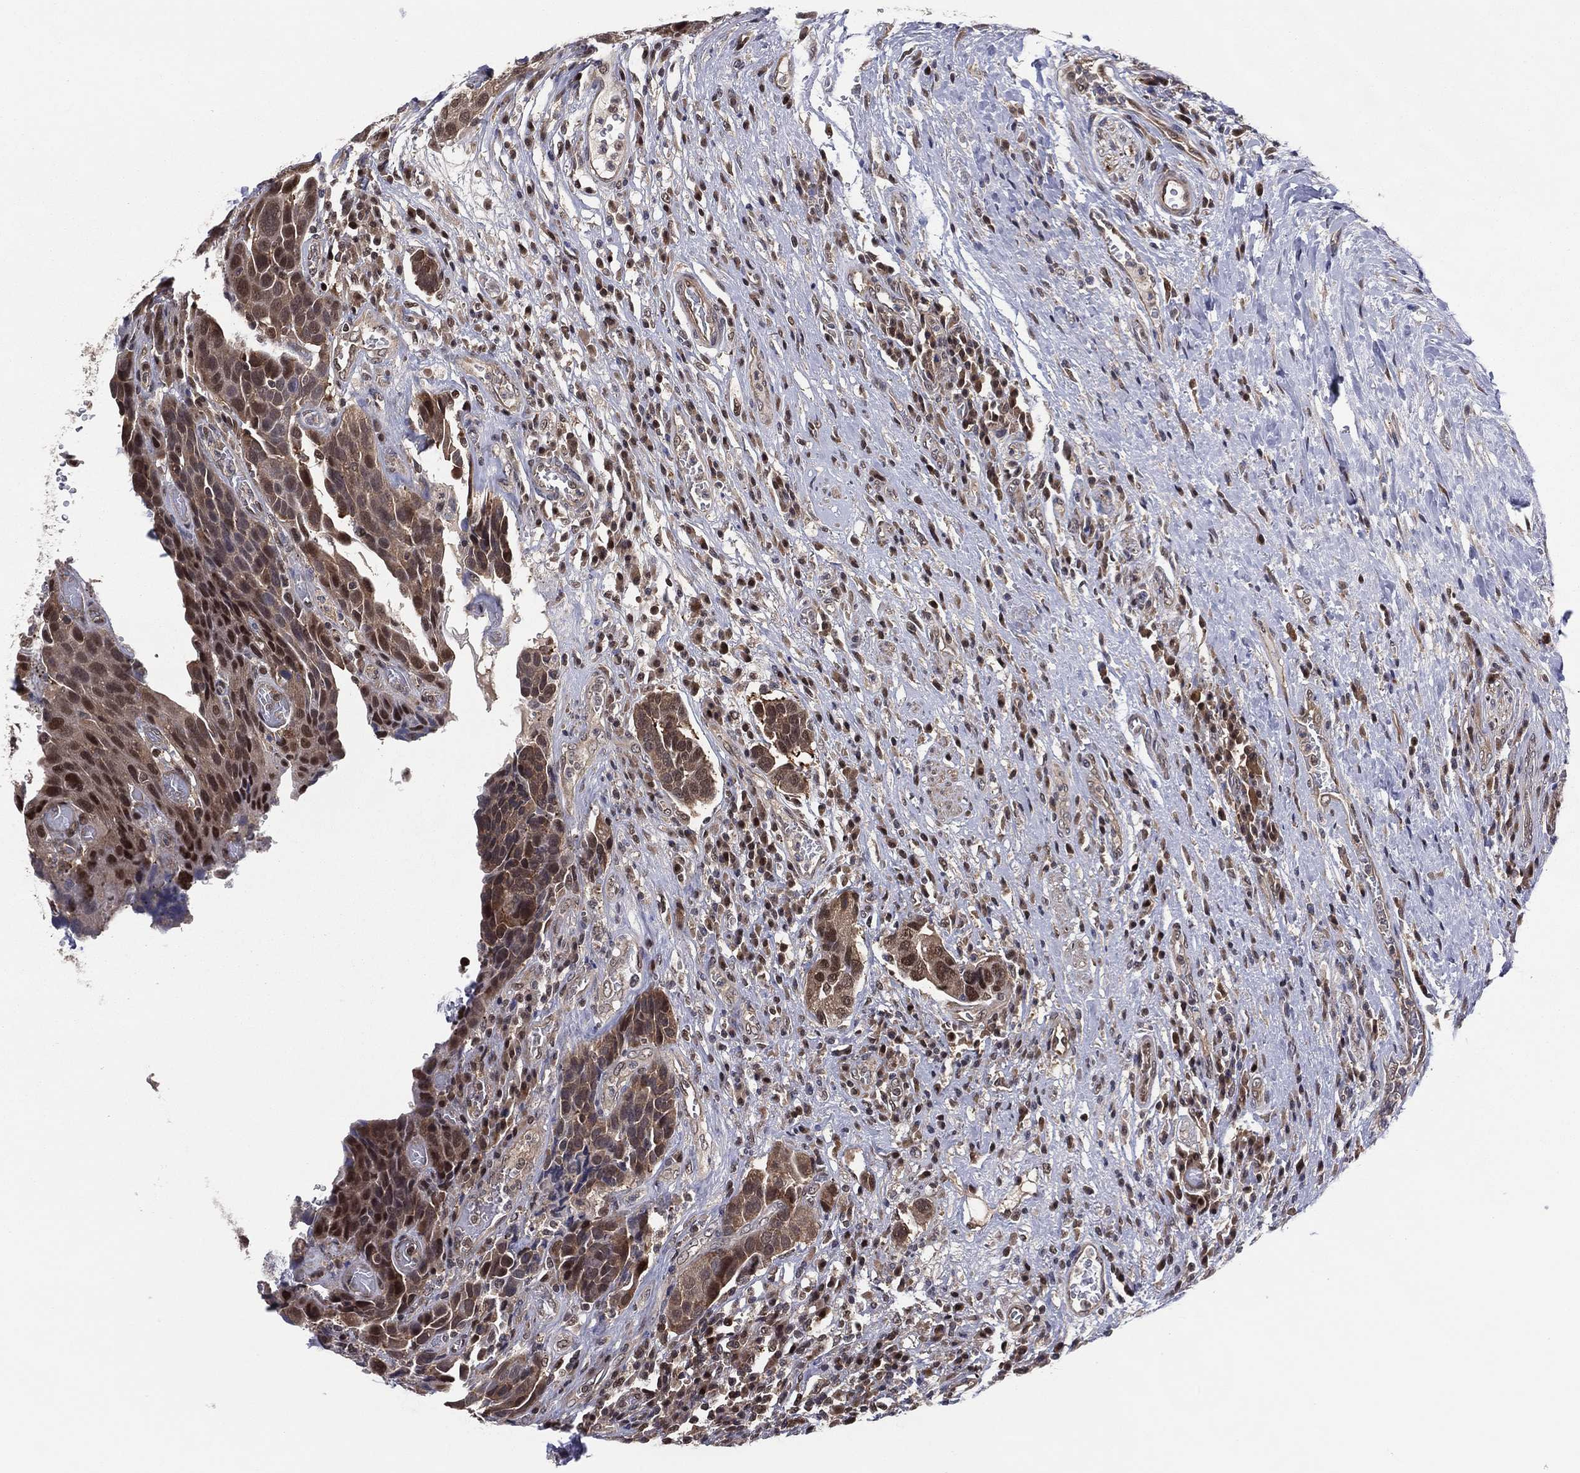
{"staining": {"intensity": "moderate", "quantity": "<25%", "location": "cytoplasmic/membranous,nuclear"}, "tissue": "urothelial cancer", "cell_type": "Tumor cells", "image_type": "cancer", "snomed": [{"axis": "morphology", "description": "Urothelial carcinoma, High grade"}, {"axis": "topography", "description": "Urinary bladder"}], "caption": "There is low levels of moderate cytoplasmic/membranous and nuclear expression in tumor cells of urothelial cancer, as demonstrated by immunohistochemical staining (brown color).", "gene": "ICOSLG", "patient": {"sex": "female", "age": 70}}